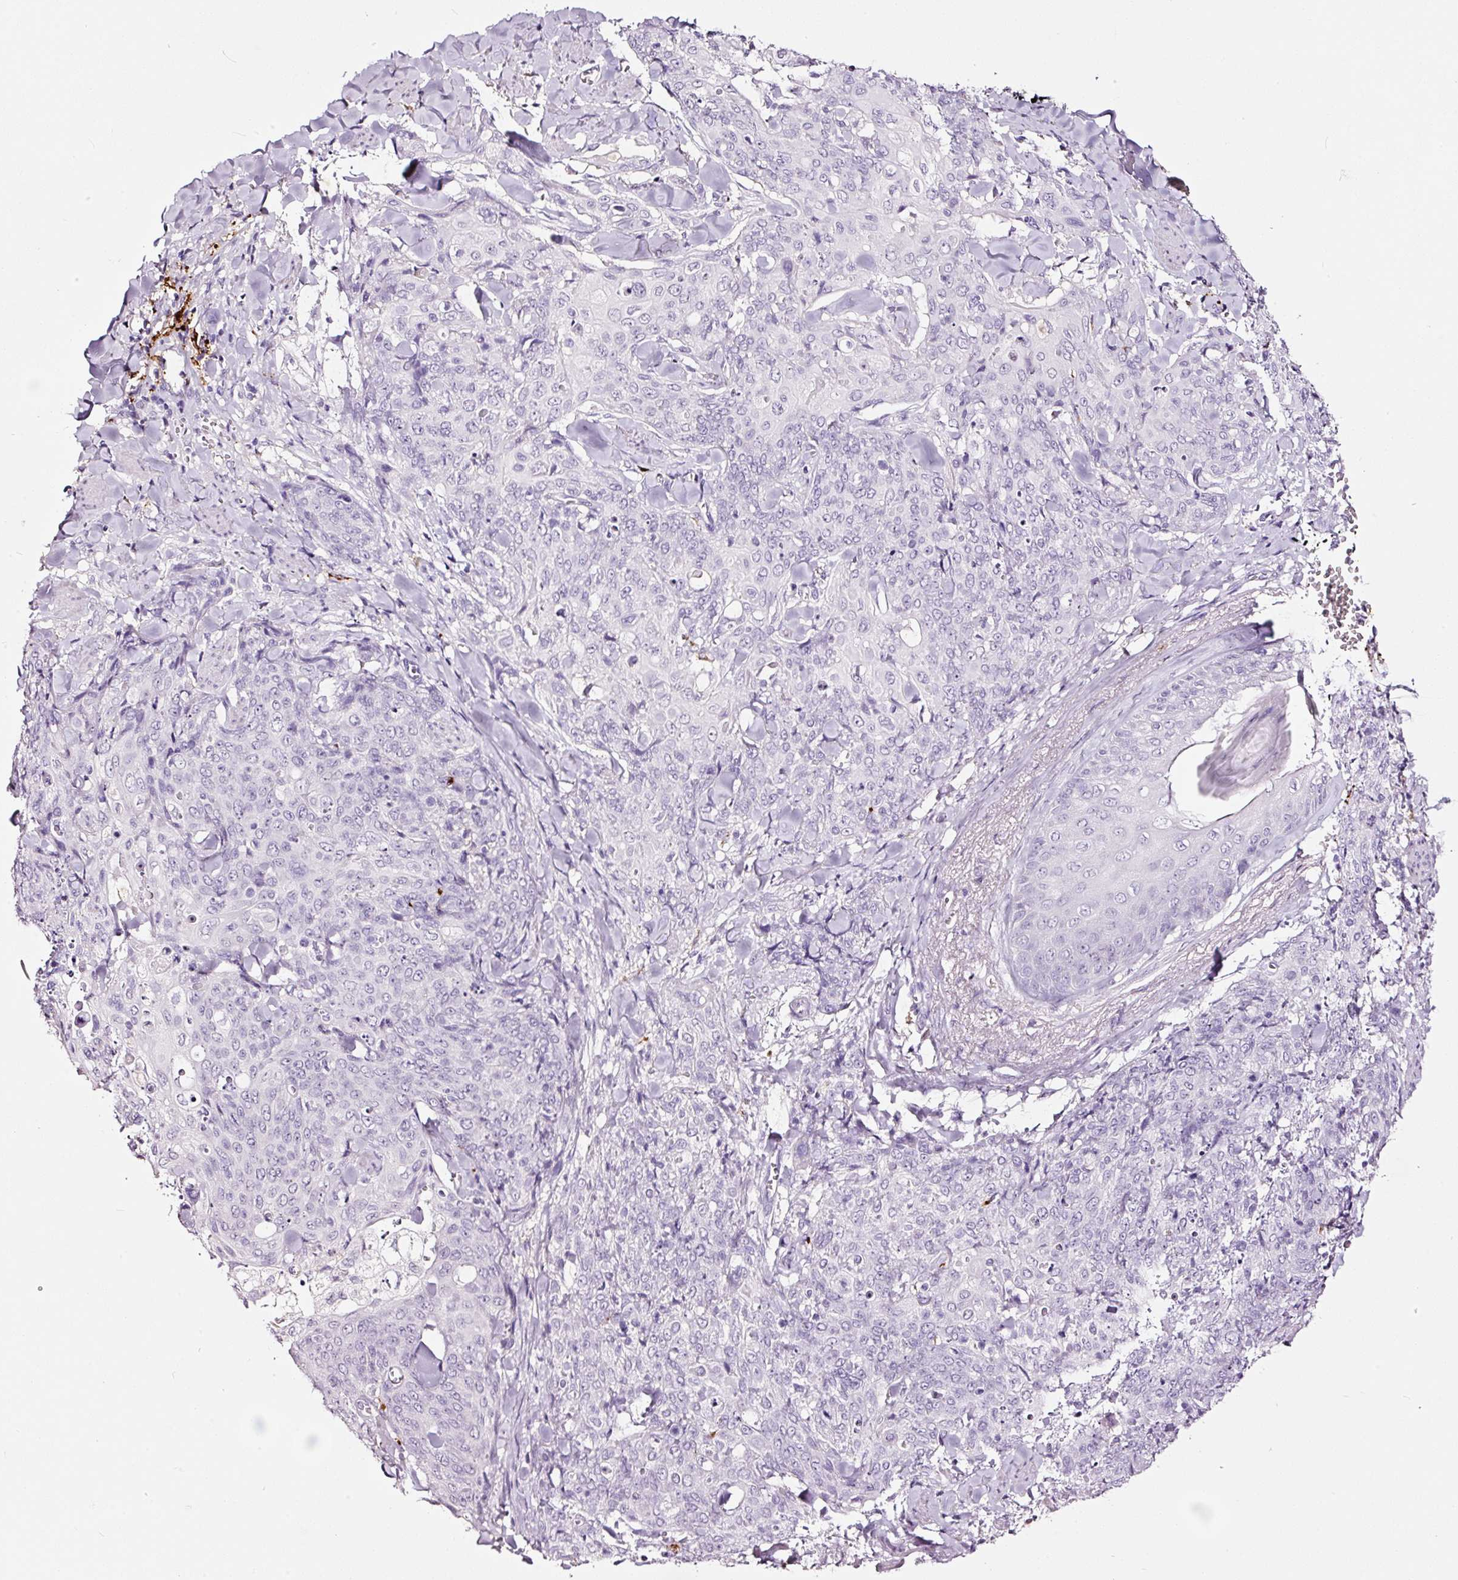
{"staining": {"intensity": "negative", "quantity": "none", "location": "none"}, "tissue": "skin cancer", "cell_type": "Tumor cells", "image_type": "cancer", "snomed": [{"axis": "morphology", "description": "Squamous cell carcinoma, NOS"}, {"axis": "topography", "description": "Skin"}, {"axis": "topography", "description": "Vulva"}], "caption": "This is a micrograph of immunohistochemistry staining of skin squamous cell carcinoma, which shows no staining in tumor cells. The staining was performed using DAB (3,3'-diaminobenzidine) to visualize the protein expression in brown, while the nuclei were stained in blue with hematoxylin (Magnification: 20x).", "gene": "LAMP3", "patient": {"sex": "female", "age": 85}}